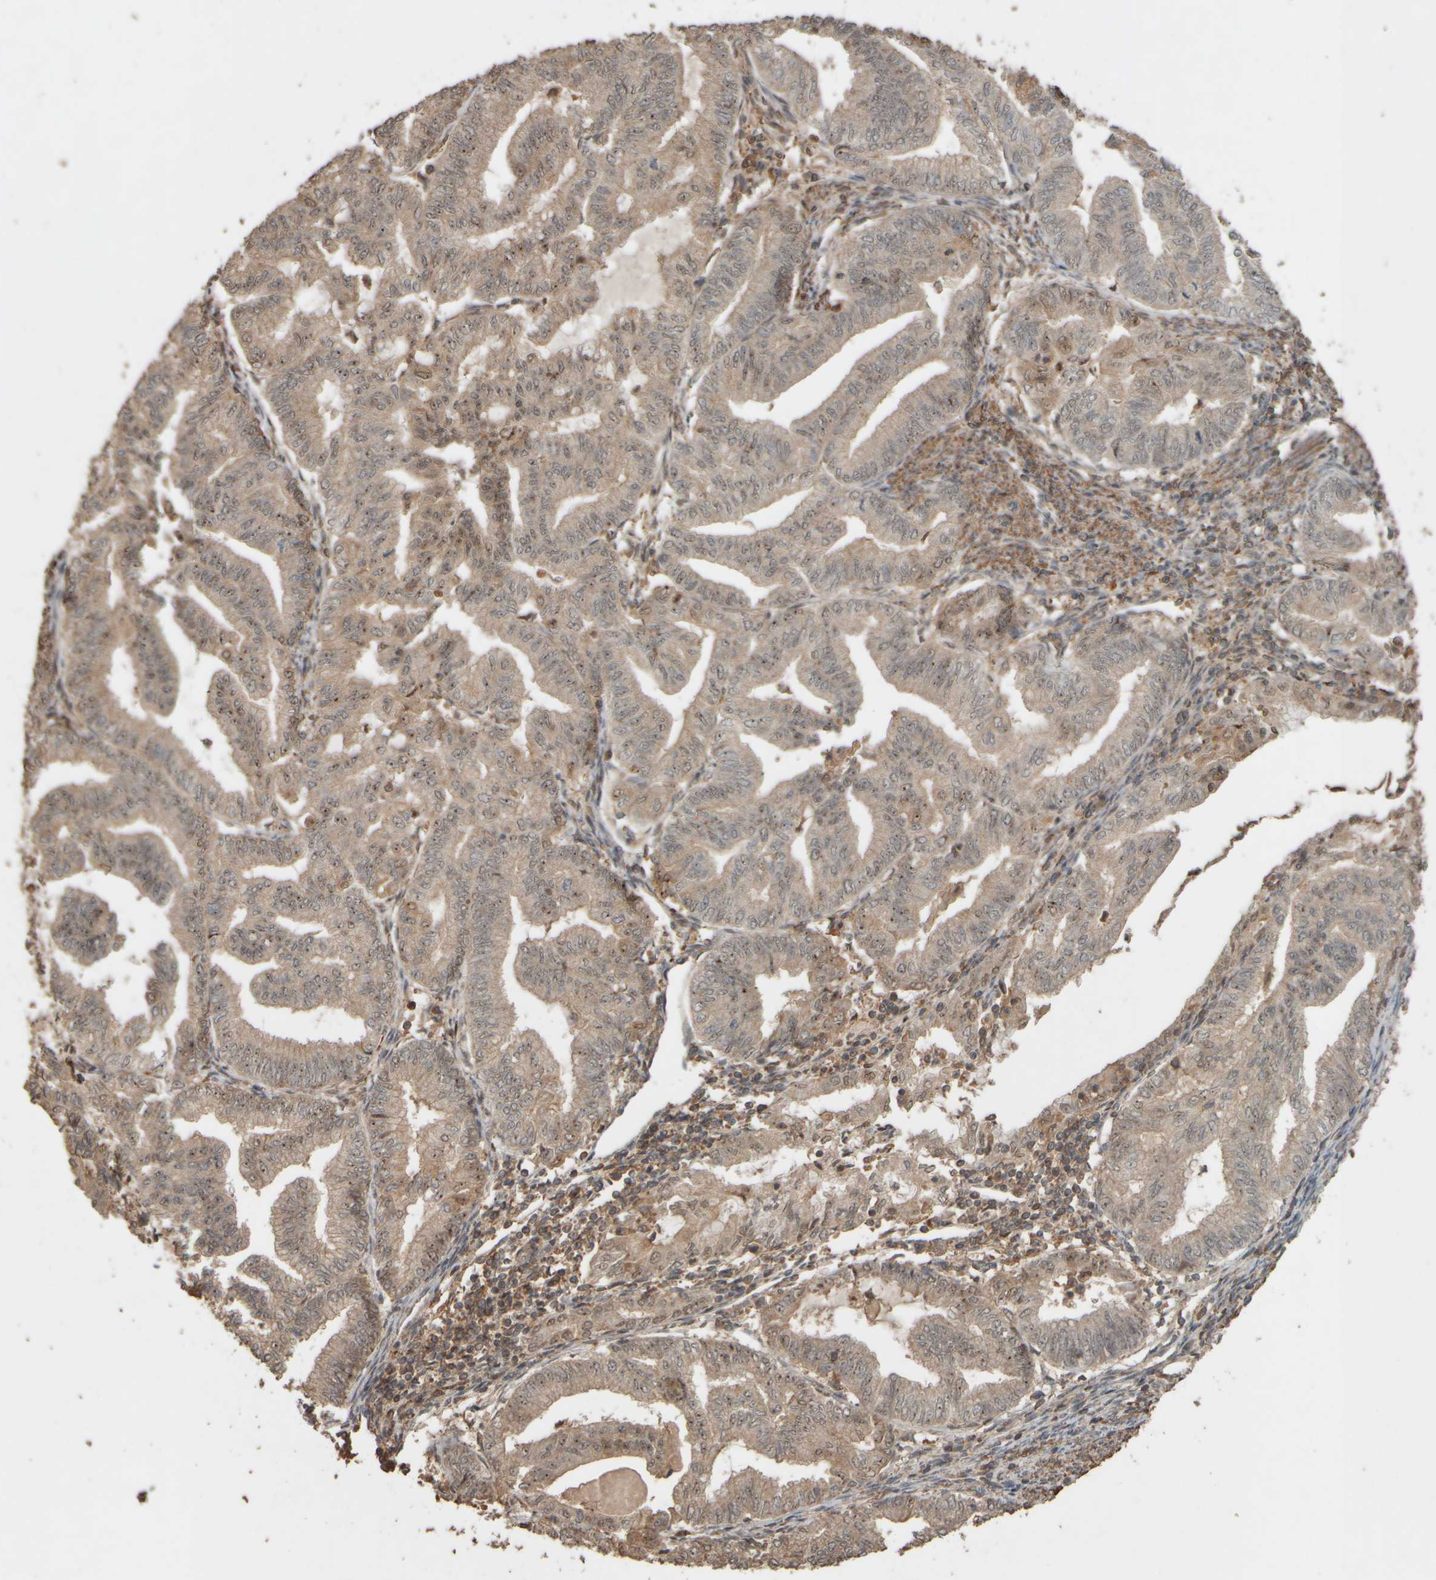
{"staining": {"intensity": "weak", "quantity": "25%-75%", "location": "cytoplasmic/membranous,nuclear"}, "tissue": "endometrial cancer", "cell_type": "Tumor cells", "image_type": "cancer", "snomed": [{"axis": "morphology", "description": "Adenocarcinoma, NOS"}, {"axis": "topography", "description": "Endometrium"}], "caption": "Protein expression analysis of human adenocarcinoma (endometrial) reveals weak cytoplasmic/membranous and nuclear expression in about 25%-75% of tumor cells.", "gene": "SPHK1", "patient": {"sex": "female", "age": 79}}